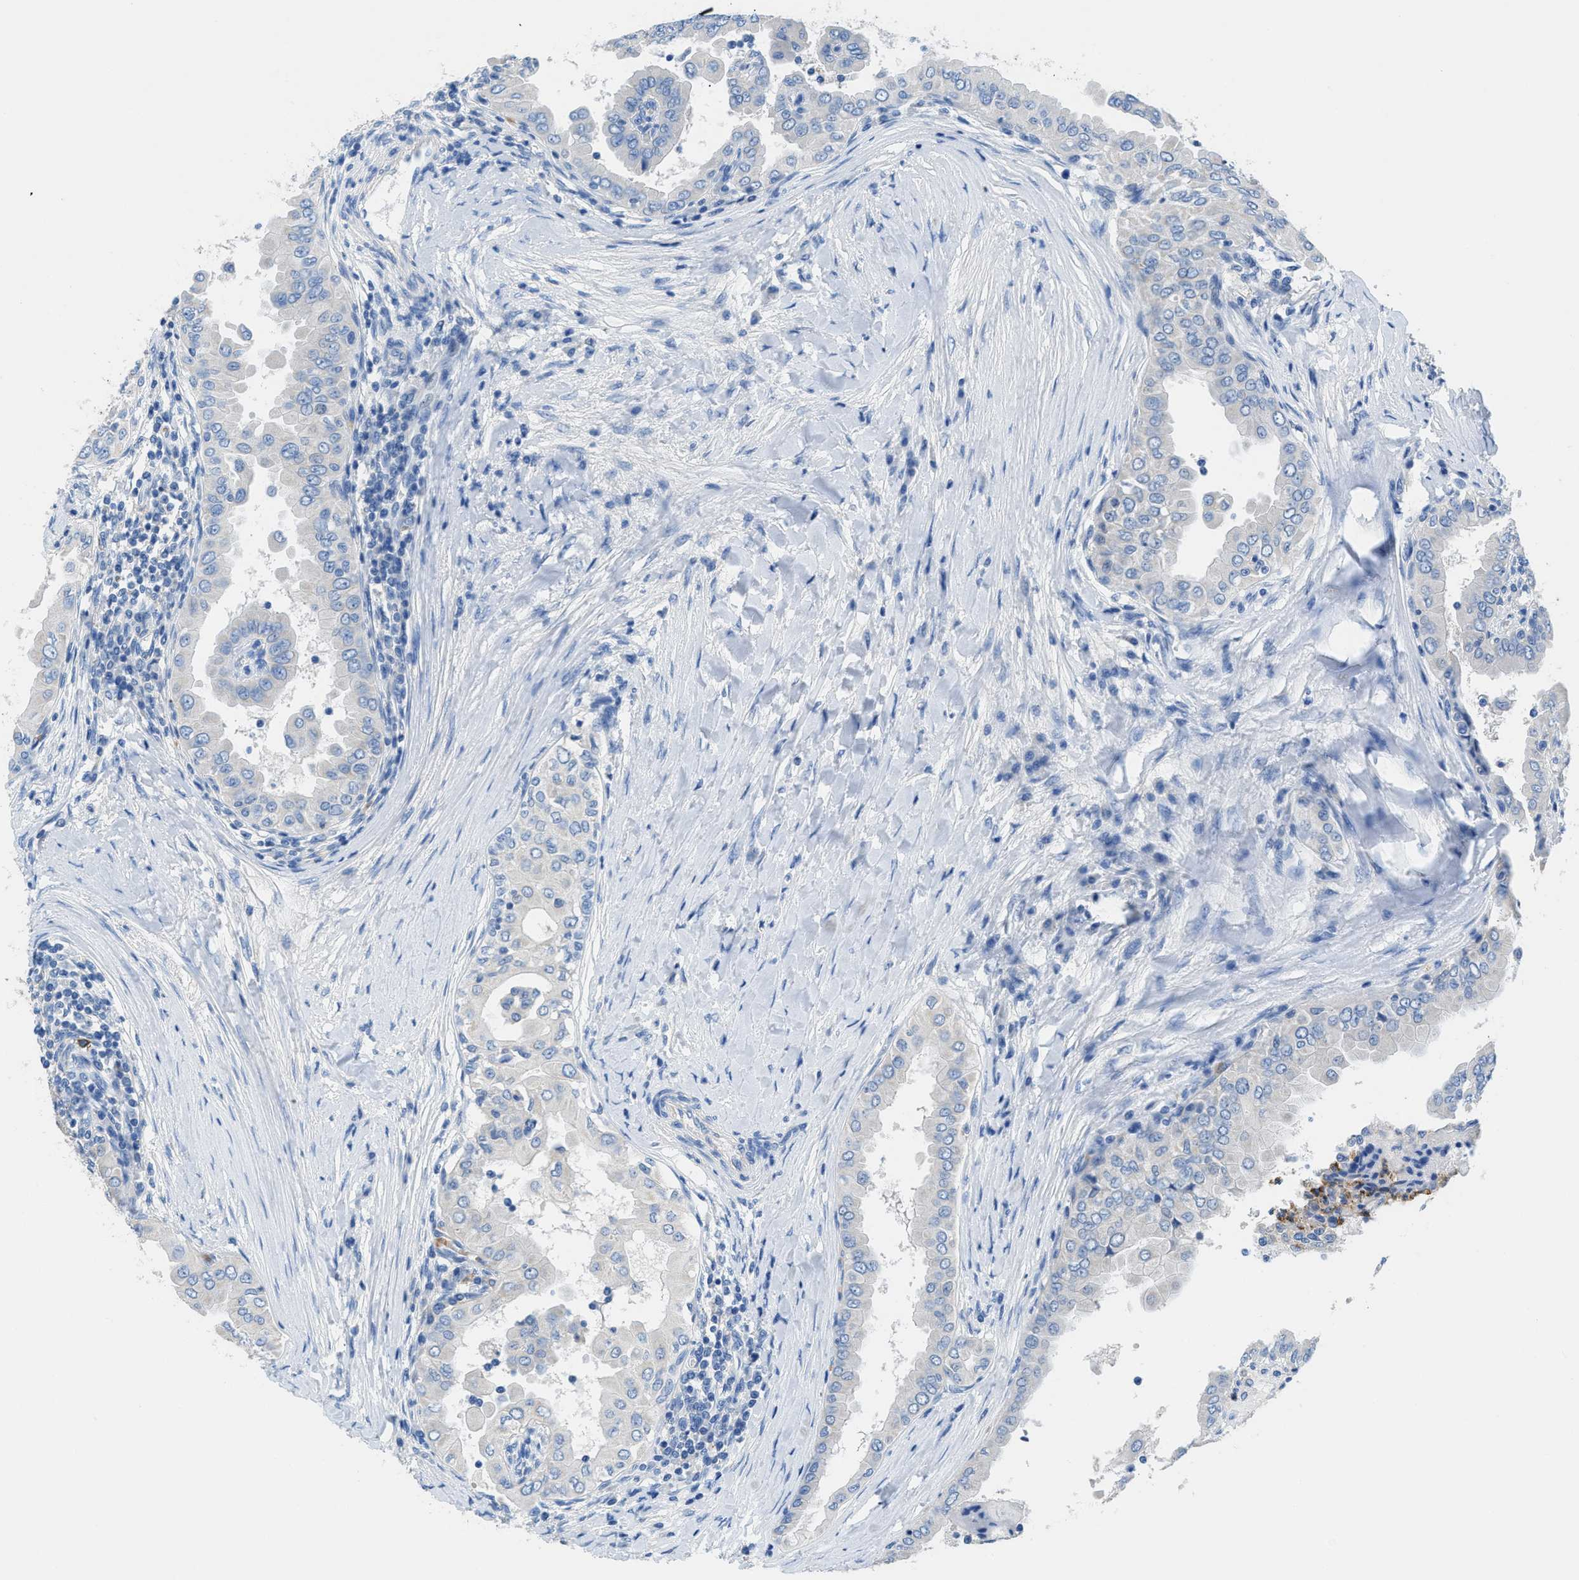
{"staining": {"intensity": "negative", "quantity": "none", "location": "none"}, "tissue": "thyroid cancer", "cell_type": "Tumor cells", "image_type": "cancer", "snomed": [{"axis": "morphology", "description": "Papillary adenocarcinoma, NOS"}, {"axis": "topography", "description": "Thyroid gland"}], "caption": "Immunohistochemical staining of thyroid cancer (papillary adenocarcinoma) displays no significant expression in tumor cells. Nuclei are stained in blue.", "gene": "NEB", "patient": {"sex": "male", "age": 33}}